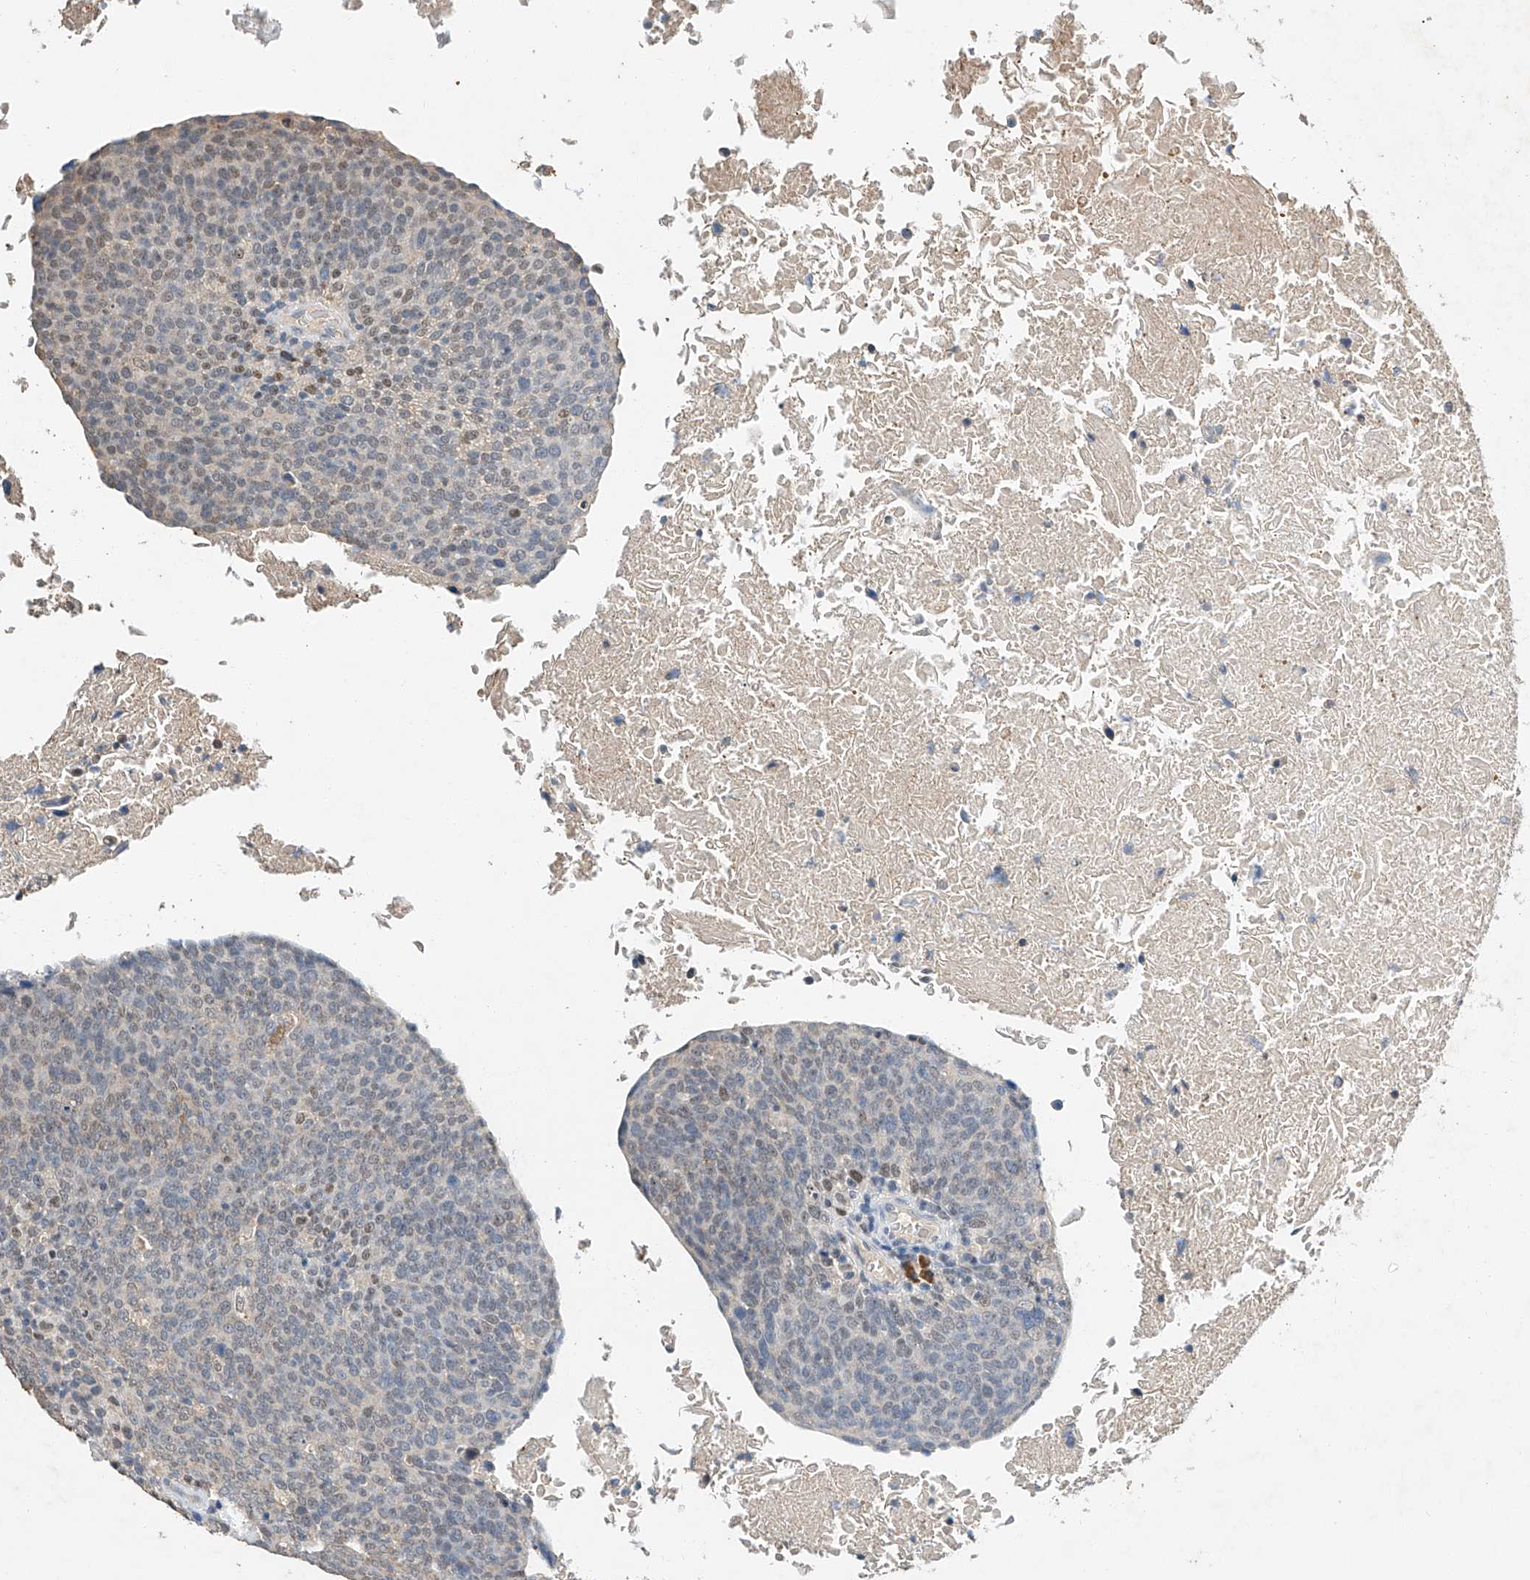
{"staining": {"intensity": "weak", "quantity": "<25%", "location": "nuclear"}, "tissue": "head and neck cancer", "cell_type": "Tumor cells", "image_type": "cancer", "snomed": [{"axis": "morphology", "description": "Squamous cell carcinoma, NOS"}, {"axis": "morphology", "description": "Squamous cell carcinoma, metastatic, NOS"}, {"axis": "topography", "description": "Lymph node"}, {"axis": "topography", "description": "Head-Neck"}], "caption": "Head and neck metastatic squamous cell carcinoma was stained to show a protein in brown. There is no significant expression in tumor cells.", "gene": "CTDP1", "patient": {"sex": "male", "age": 62}}